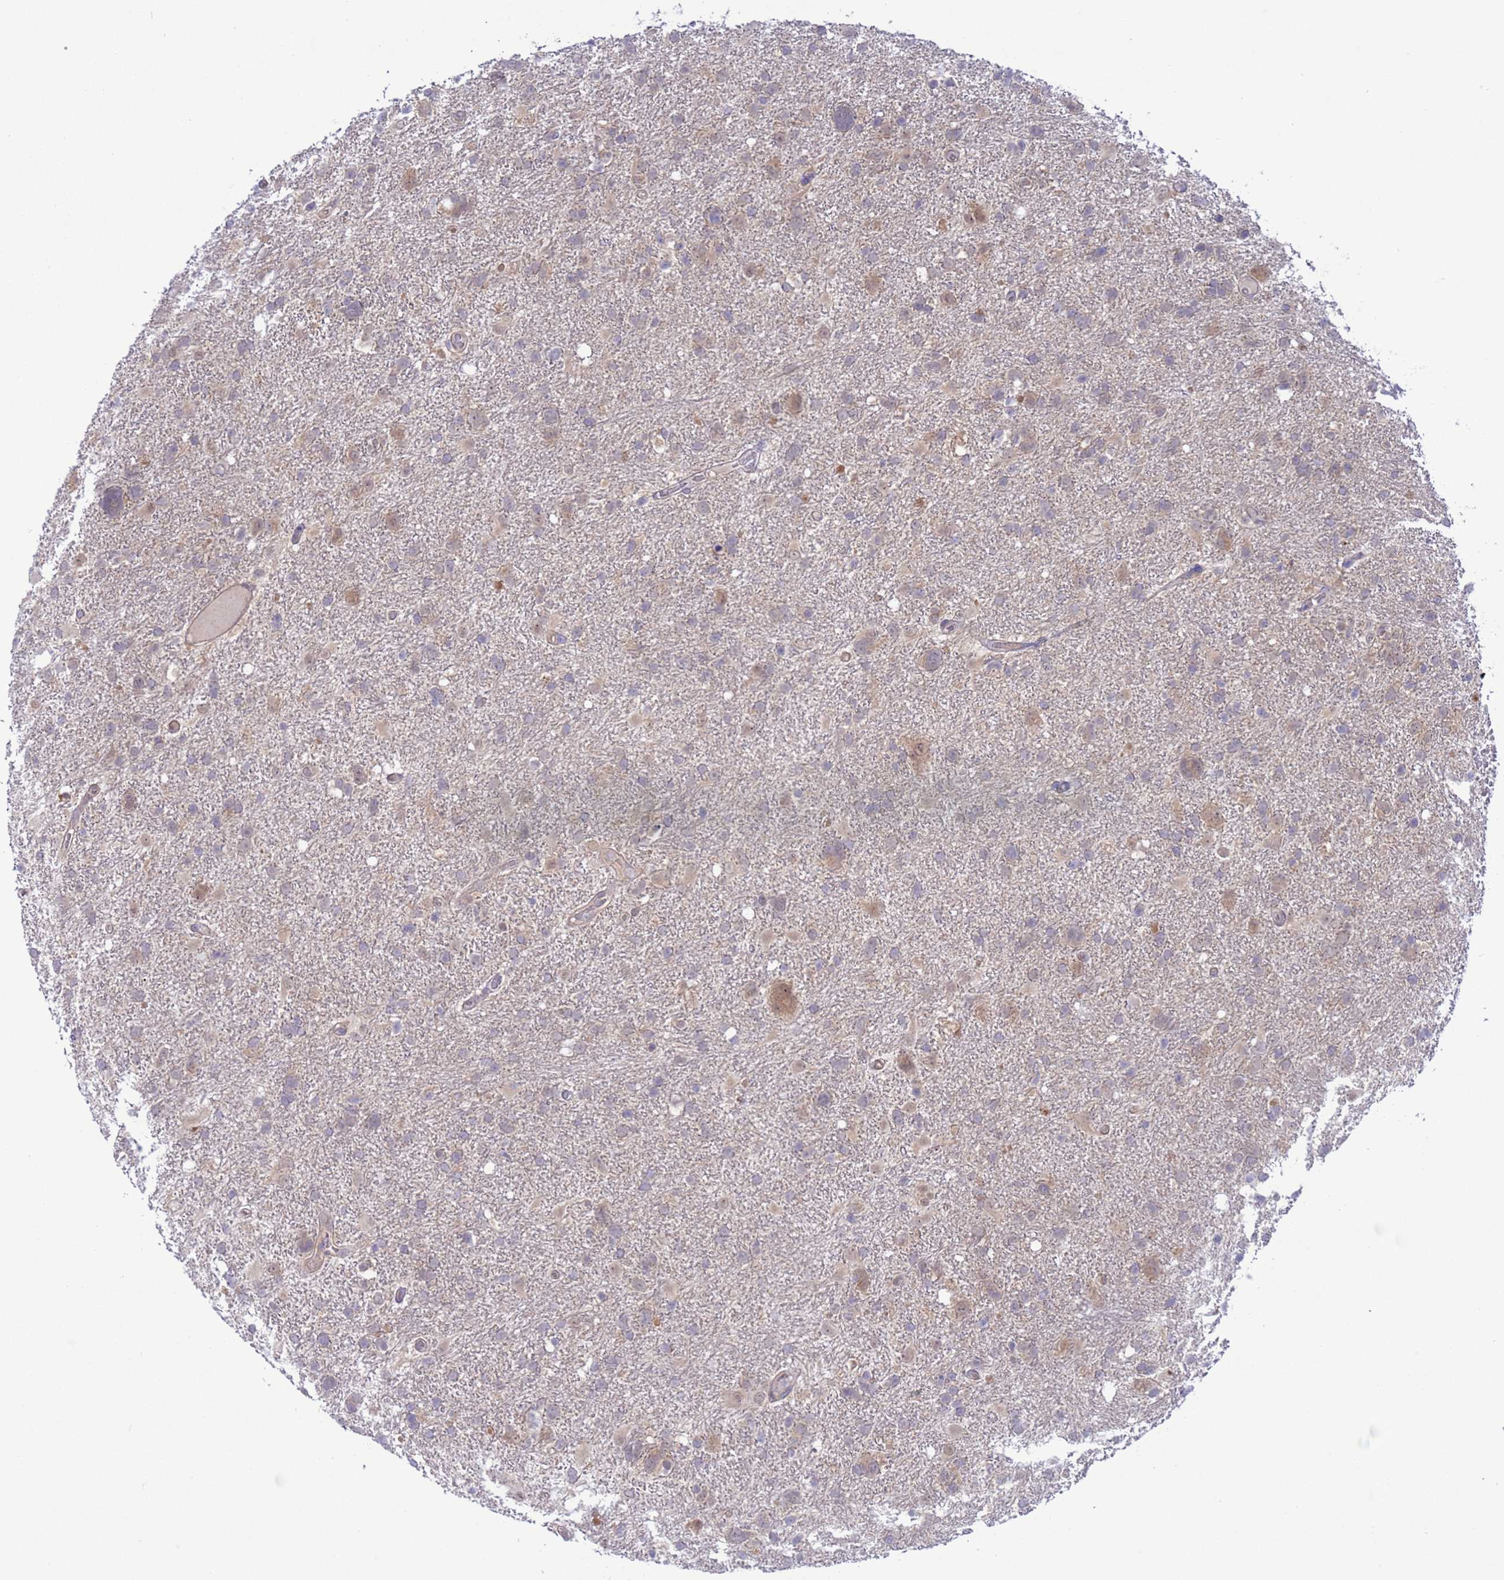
{"staining": {"intensity": "negative", "quantity": "none", "location": "none"}, "tissue": "glioma", "cell_type": "Tumor cells", "image_type": "cancer", "snomed": [{"axis": "morphology", "description": "Glioma, malignant, High grade"}, {"axis": "topography", "description": "Brain"}], "caption": "High power microscopy photomicrograph of an immunohistochemistry photomicrograph of glioma, revealing no significant positivity in tumor cells.", "gene": "ZNF461", "patient": {"sex": "male", "age": 61}}